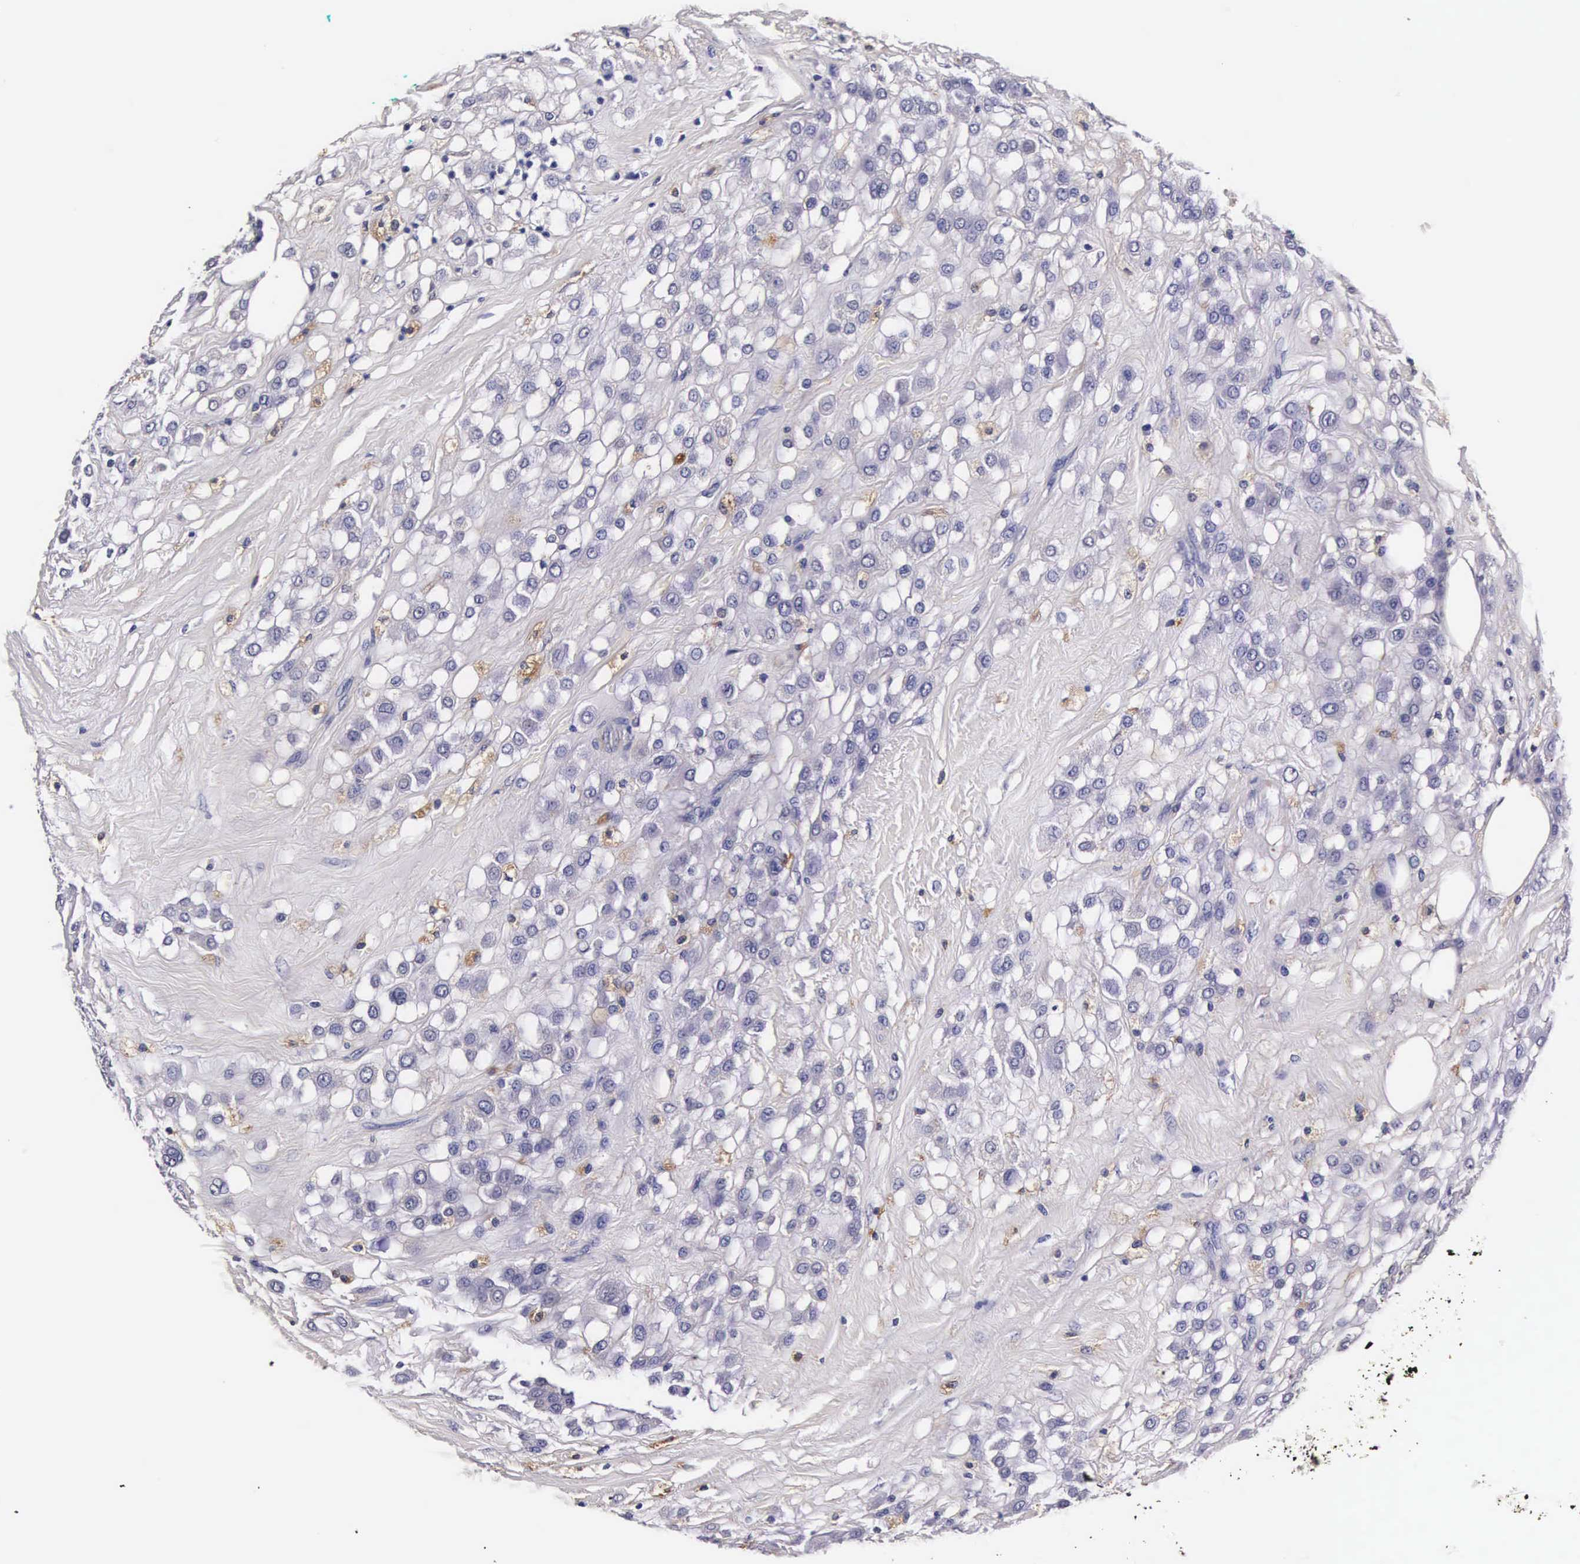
{"staining": {"intensity": "moderate", "quantity": "<25%", "location": "cytoplasmic/membranous"}, "tissue": "breast cancer", "cell_type": "Tumor cells", "image_type": "cancer", "snomed": [{"axis": "morphology", "description": "Lobular carcinoma"}, {"axis": "topography", "description": "Breast"}], "caption": "A low amount of moderate cytoplasmic/membranous staining is identified in approximately <25% of tumor cells in lobular carcinoma (breast) tissue.", "gene": "CTSB", "patient": {"sex": "female", "age": 85}}